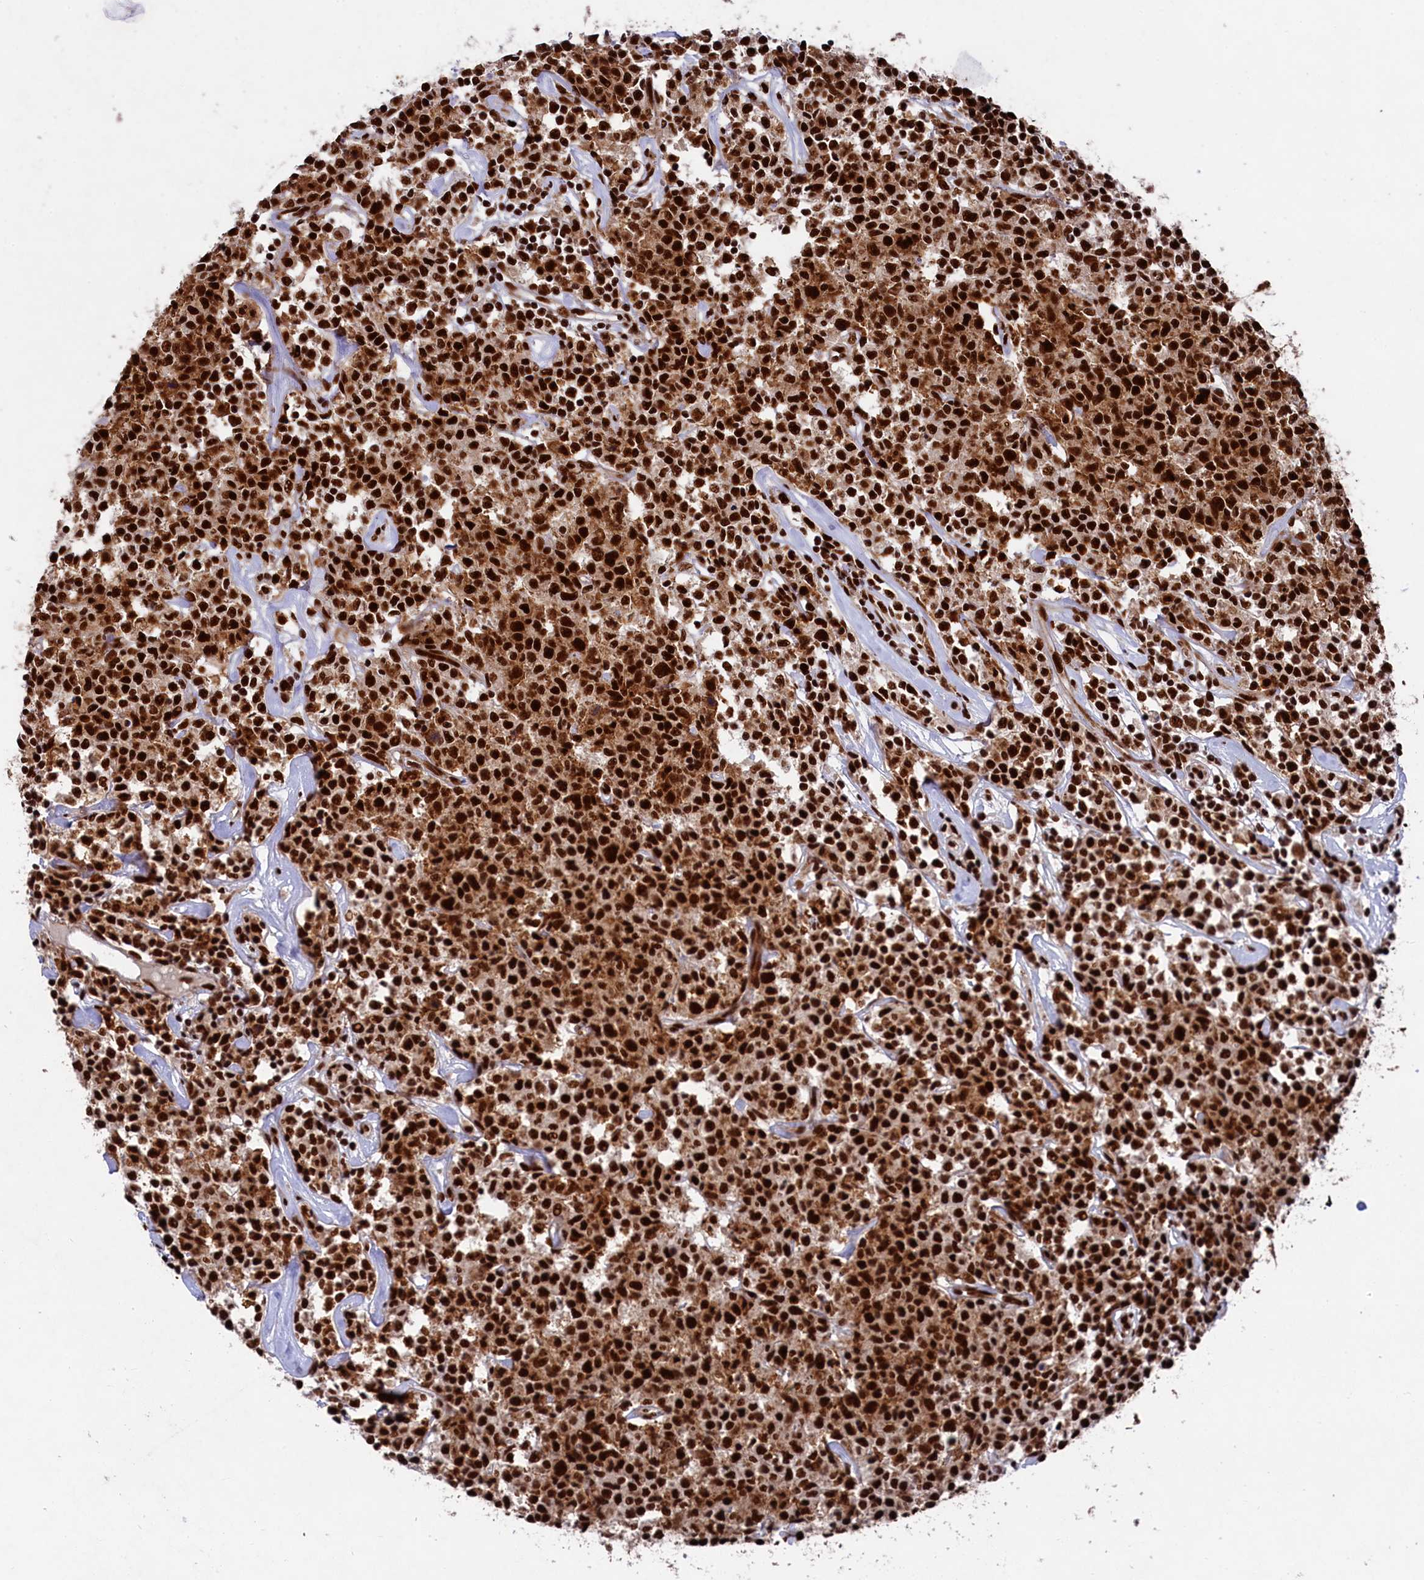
{"staining": {"intensity": "strong", "quantity": ">75%", "location": "nuclear"}, "tissue": "lymphoma", "cell_type": "Tumor cells", "image_type": "cancer", "snomed": [{"axis": "morphology", "description": "Malignant lymphoma, non-Hodgkin's type, Low grade"}, {"axis": "topography", "description": "Small intestine"}], "caption": "The immunohistochemical stain labels strong nuclear staining in tumor cells of lymphoma tissue. (DAB (3,3'-diaminobenzidine) IHC with brightfield microscopy, high magnification).", "gene": "PRPF31", "patient": {"sex": "female", "age": 59}}